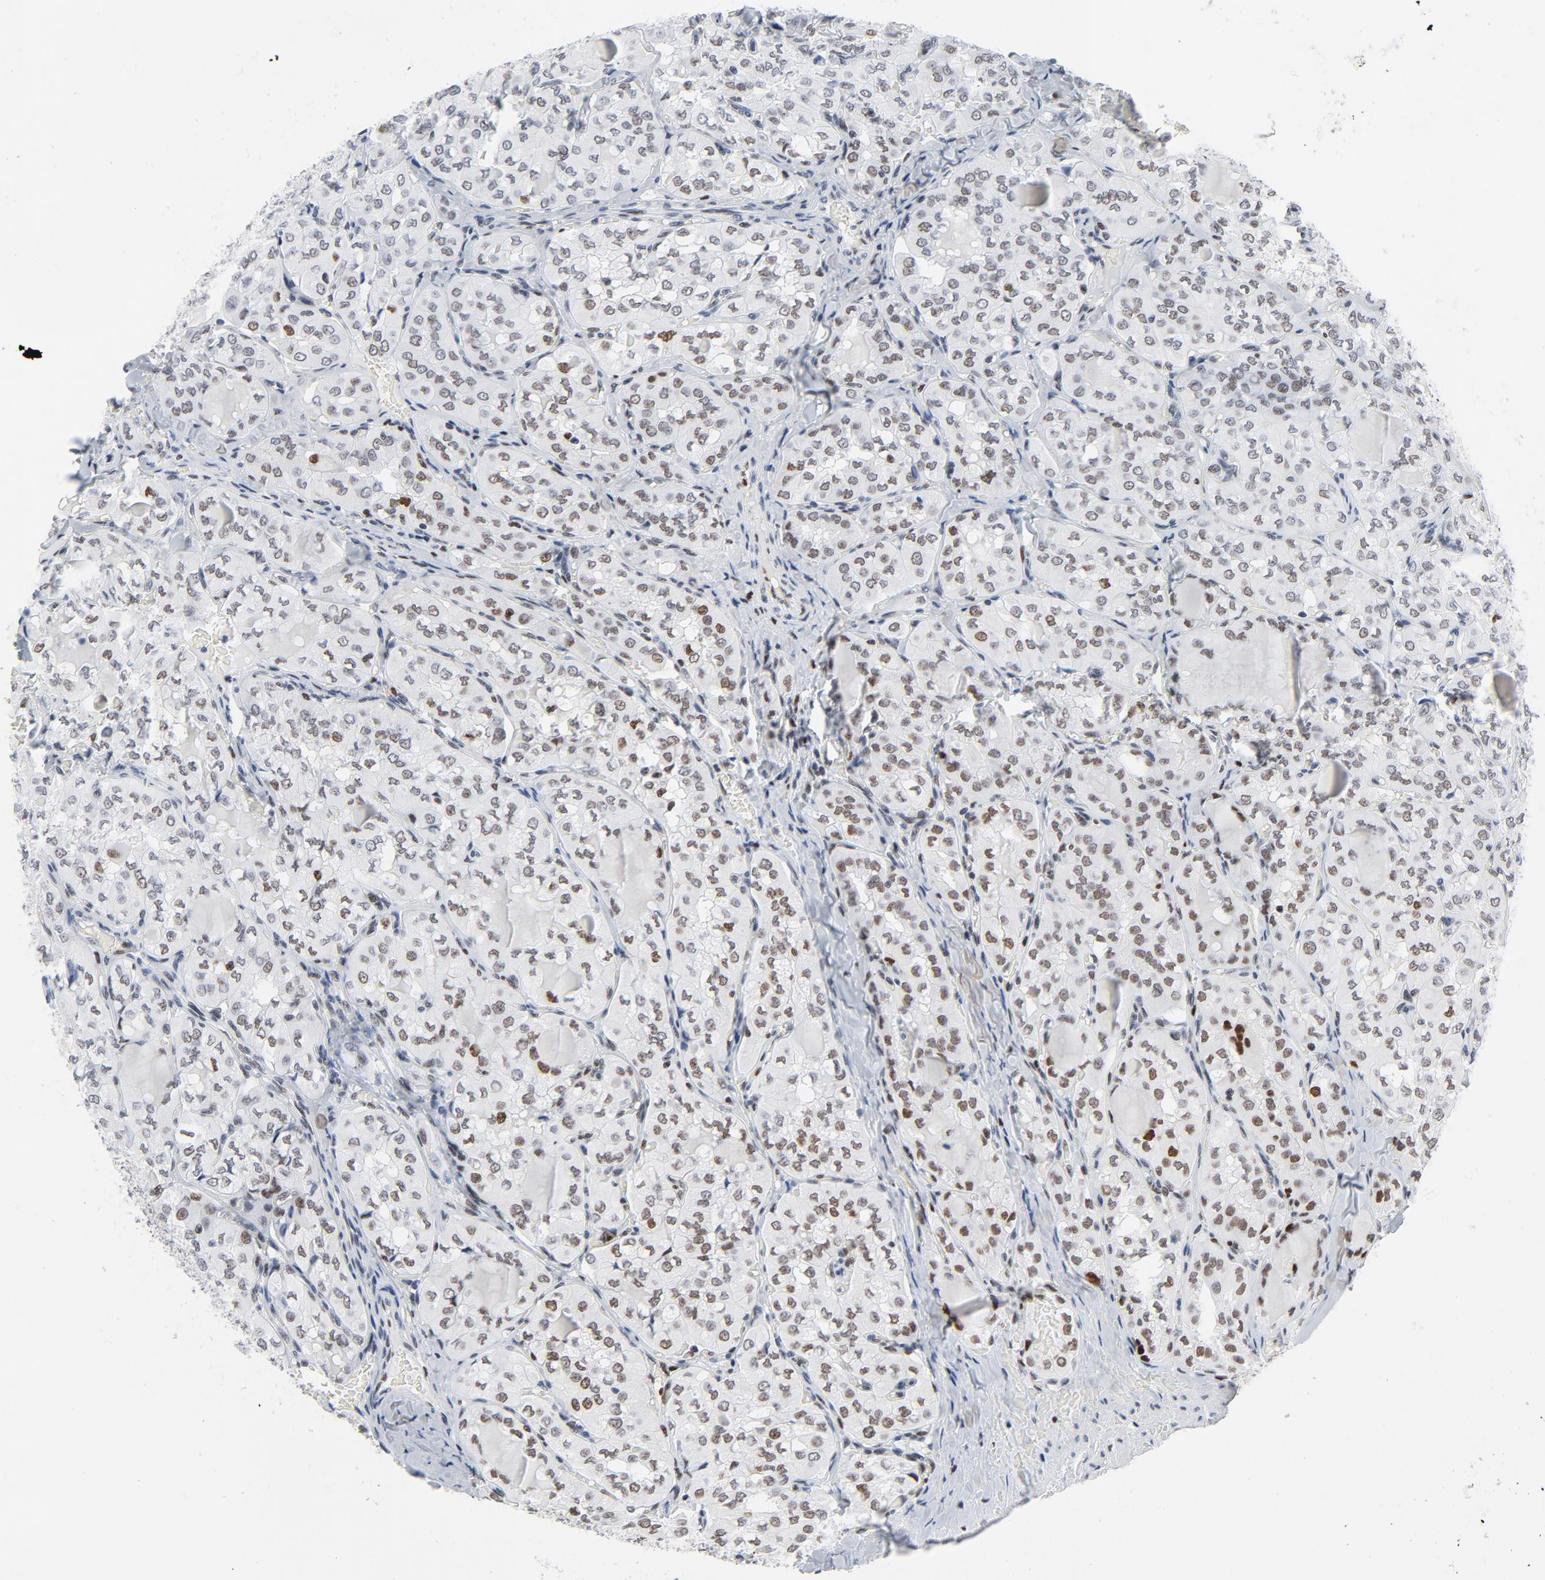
{"staining": {"intensity": "moderate", "quantity": "25%-75%", "location": "nuclear"}, "tissue": "thyroid cancer", "cell_type": "Tumor cells", "image_type": "cancer", "snomed": [{"axis": "morphology", "description": "Papillary adenocarcinoma, NOS"}, {"axis": "topography", "description": "Thyroid gland"}], "caption": "The image demonstrates staining of thyroid cancer, revealing moderate nuclear protein positivity (brown color) within tumor cells. (brown staining indicates protein expression, while blue staining denotes nuclei).", "gene": "POLD1", "patient": {"sex": "male", "age": 20}}